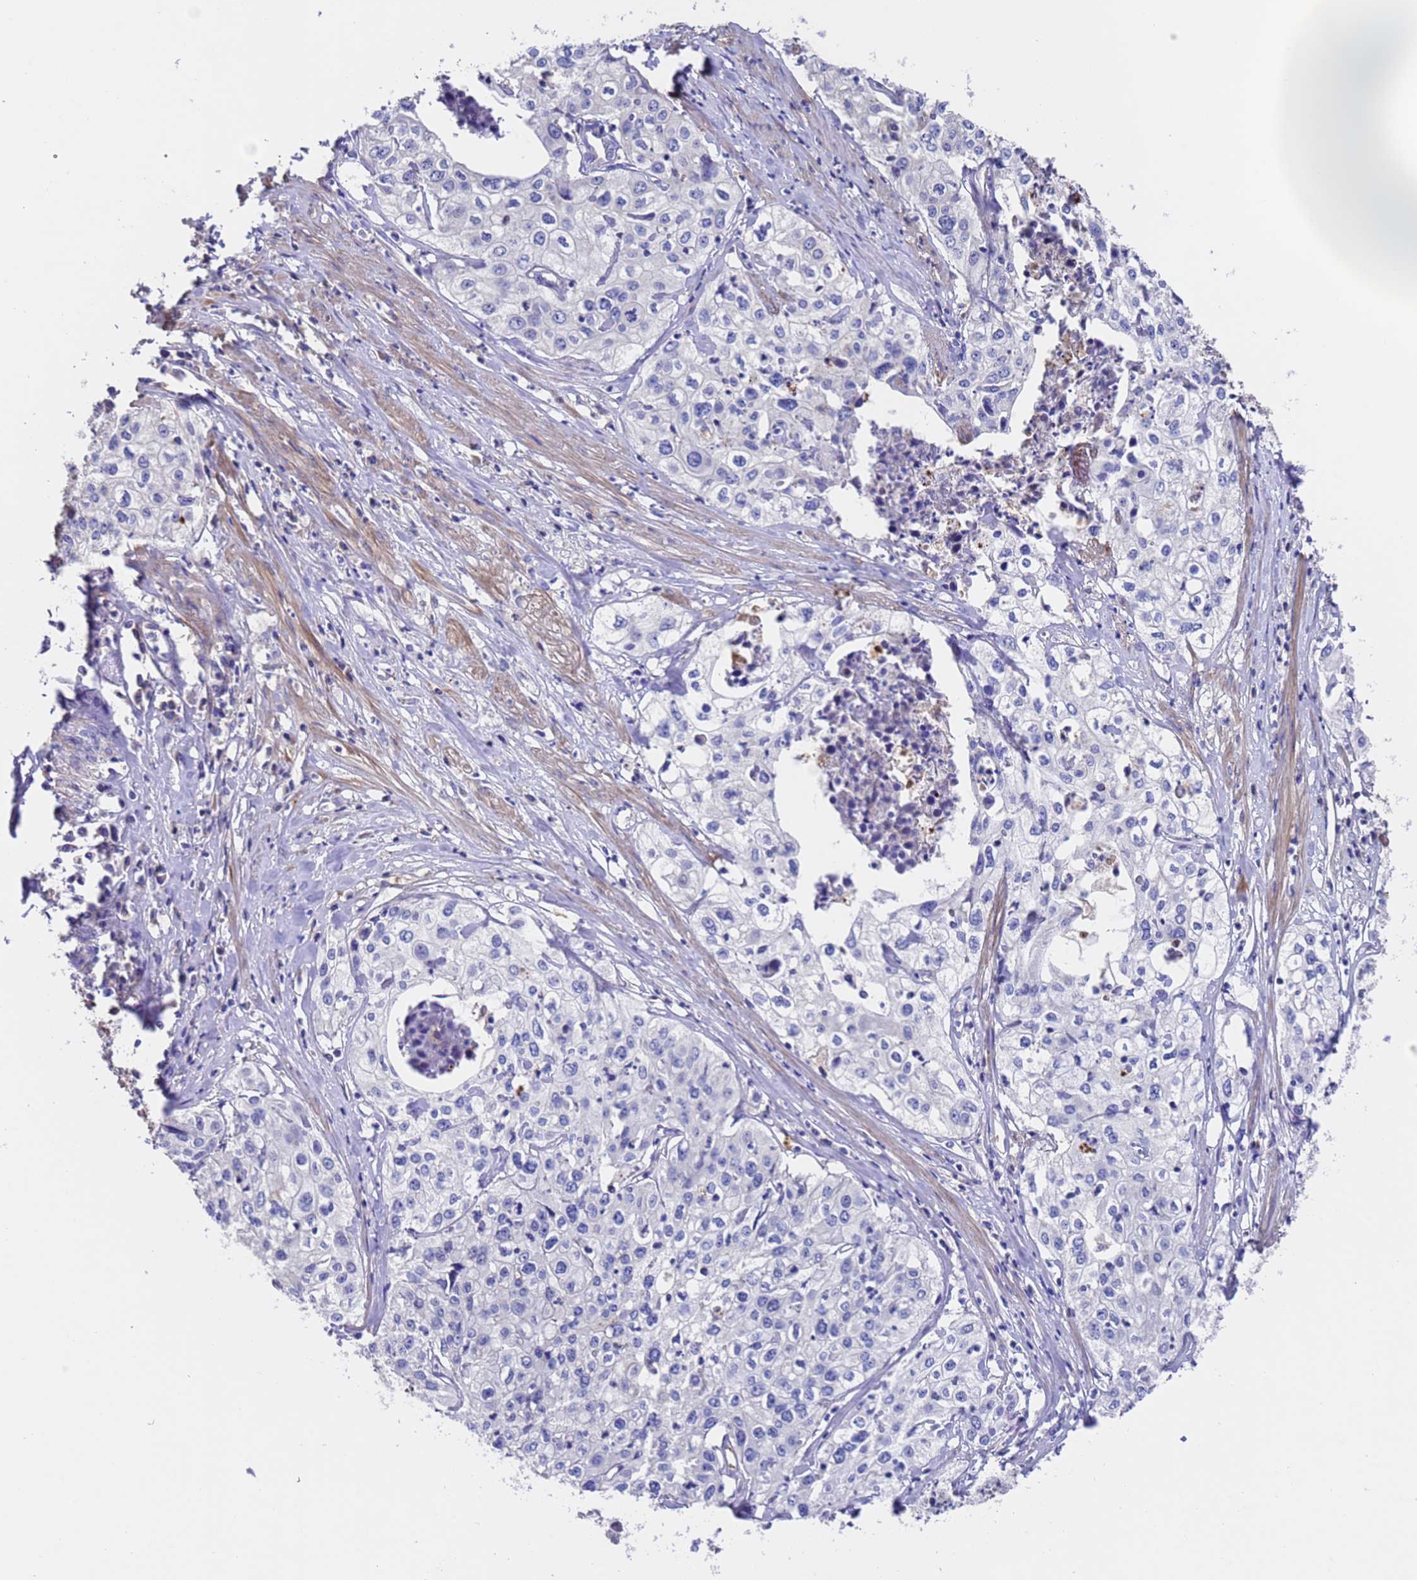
{"staining": {"intensity": "negative", "quantity": "none", "location": "none"}, "tissue": "cervical cancer", "cell_type": "Tumor cells", "image_type": "cancer", "snomed": [{"axis": "morphology", "description": "Squamous cell carcinoma, NOS"}, {"axis": "topography", "description": "Cervix"}], "caption": "Immunohistochemical staining of human squamous cell carcinoma (cervical) exhibits no significant expression in tumor cells.", "gene": "ELP6", "patient": {"sex": "female", "age": 31}}